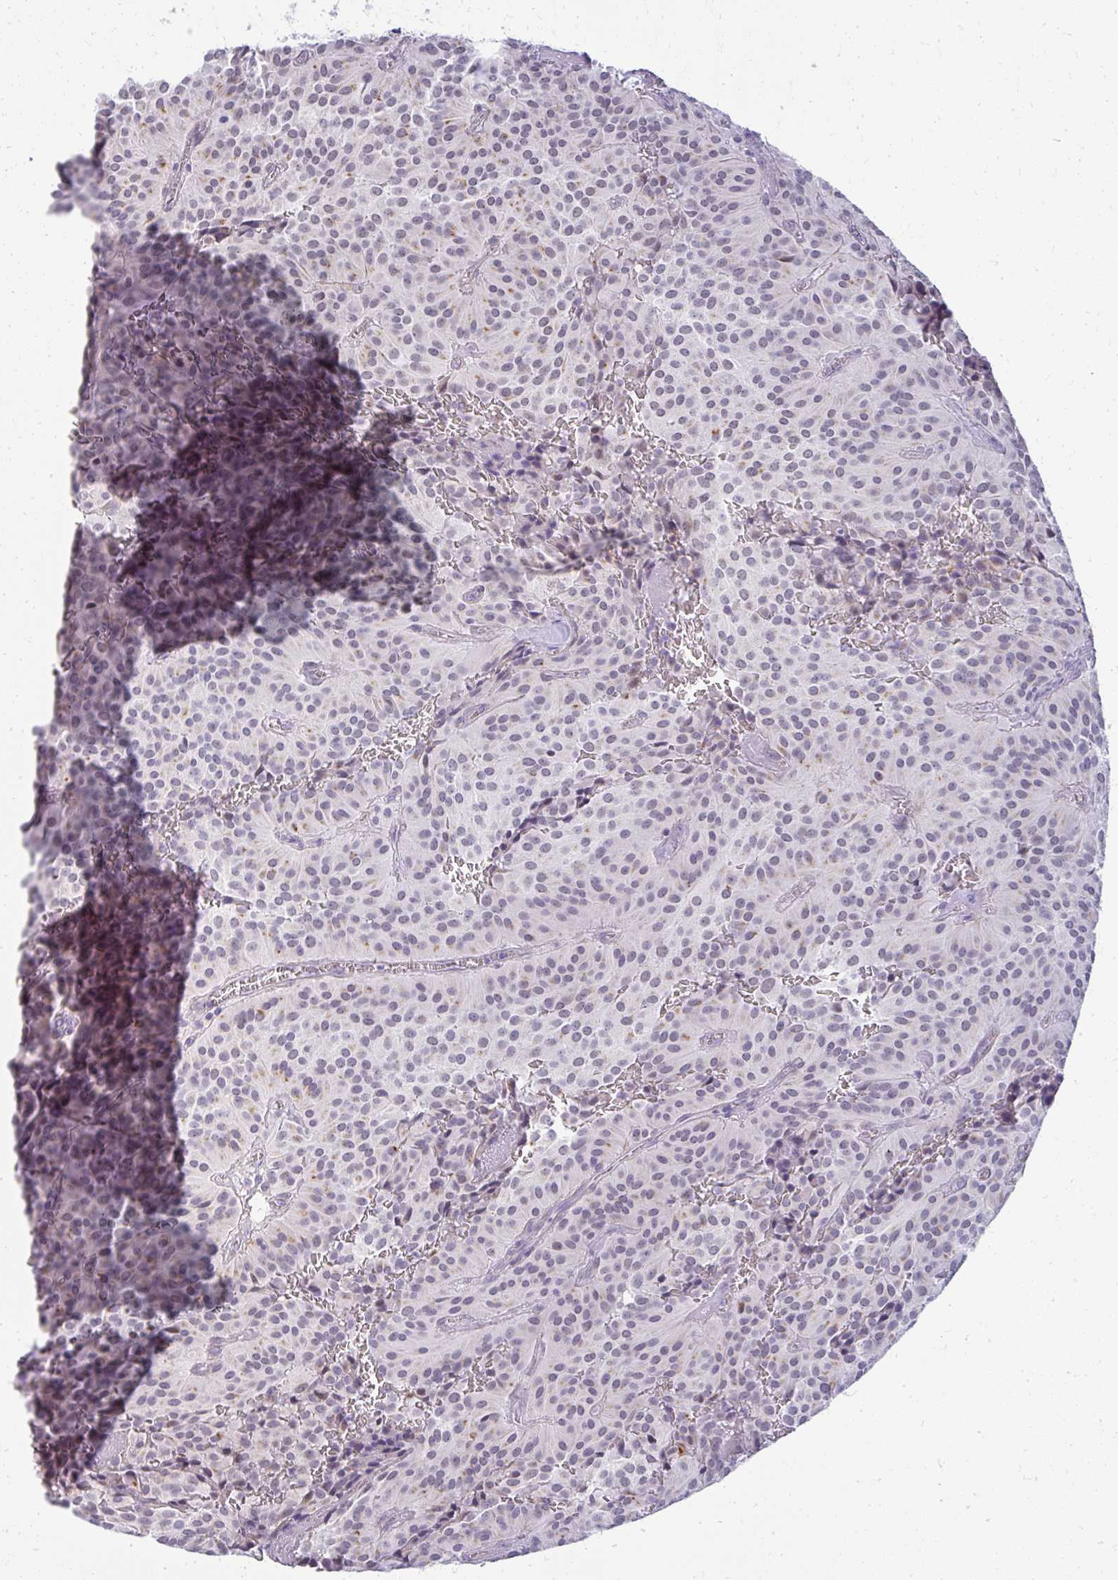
{"staining": {"intensity": "negative", "quantity": "none", "location": "none"}, "tissue": "glioma", "cell_type": "Tumor cells", "image_type": "cancer", "snomed": [{"axis": "morphology", "description": "Glioma, malignant, Low grade"}, {"axis": "topography", "description": "Brain"}], "caption": "Immunohistochemical staining of human low-grade glioma (malignant) displays no significant staining in tumor cells.", "gene": "TEX33", "patient": {"sex": "male", "age": 42}}